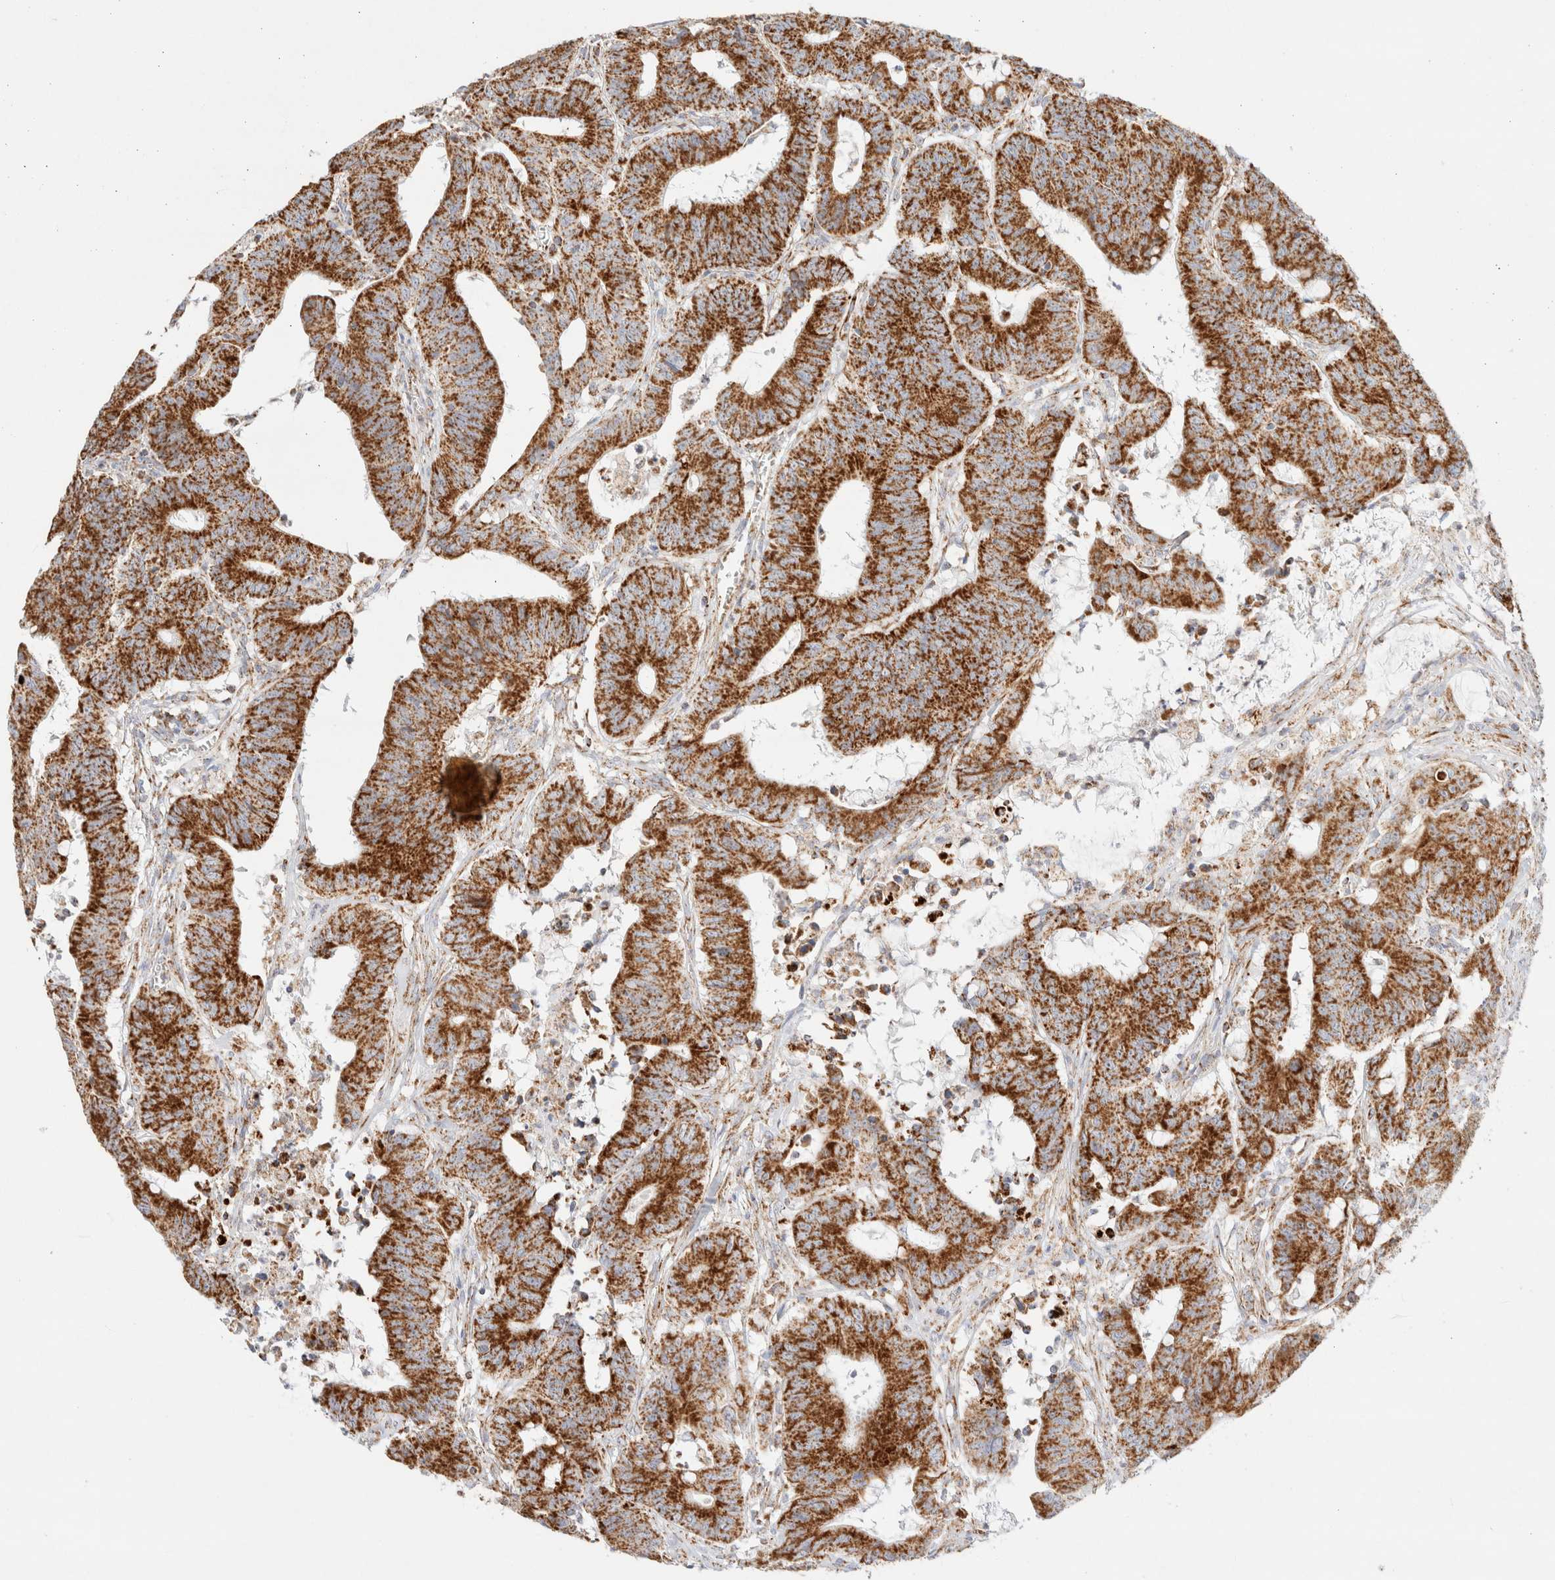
{"staining": {"intensity": "strong", "quantity": ">75%", "location": "cytoplasmic/membranous"}, "tissue": "colorectal cancer", "cell_type": "Tumor cells", "image_type": "cancer", "snomed": [{"axis": "morphology", "description": "Adenocarcinoma, NOS"}, {"axis": "topography", "description": "Colon"}], "caption": "A histopathology image of human colorectal adenocarcinoma stained for a protein shows strong cytoplasmic/membranous brown staining in tumor cells.", "gene": "PHB2", "patient": {"sex": "male", "age": 45}}